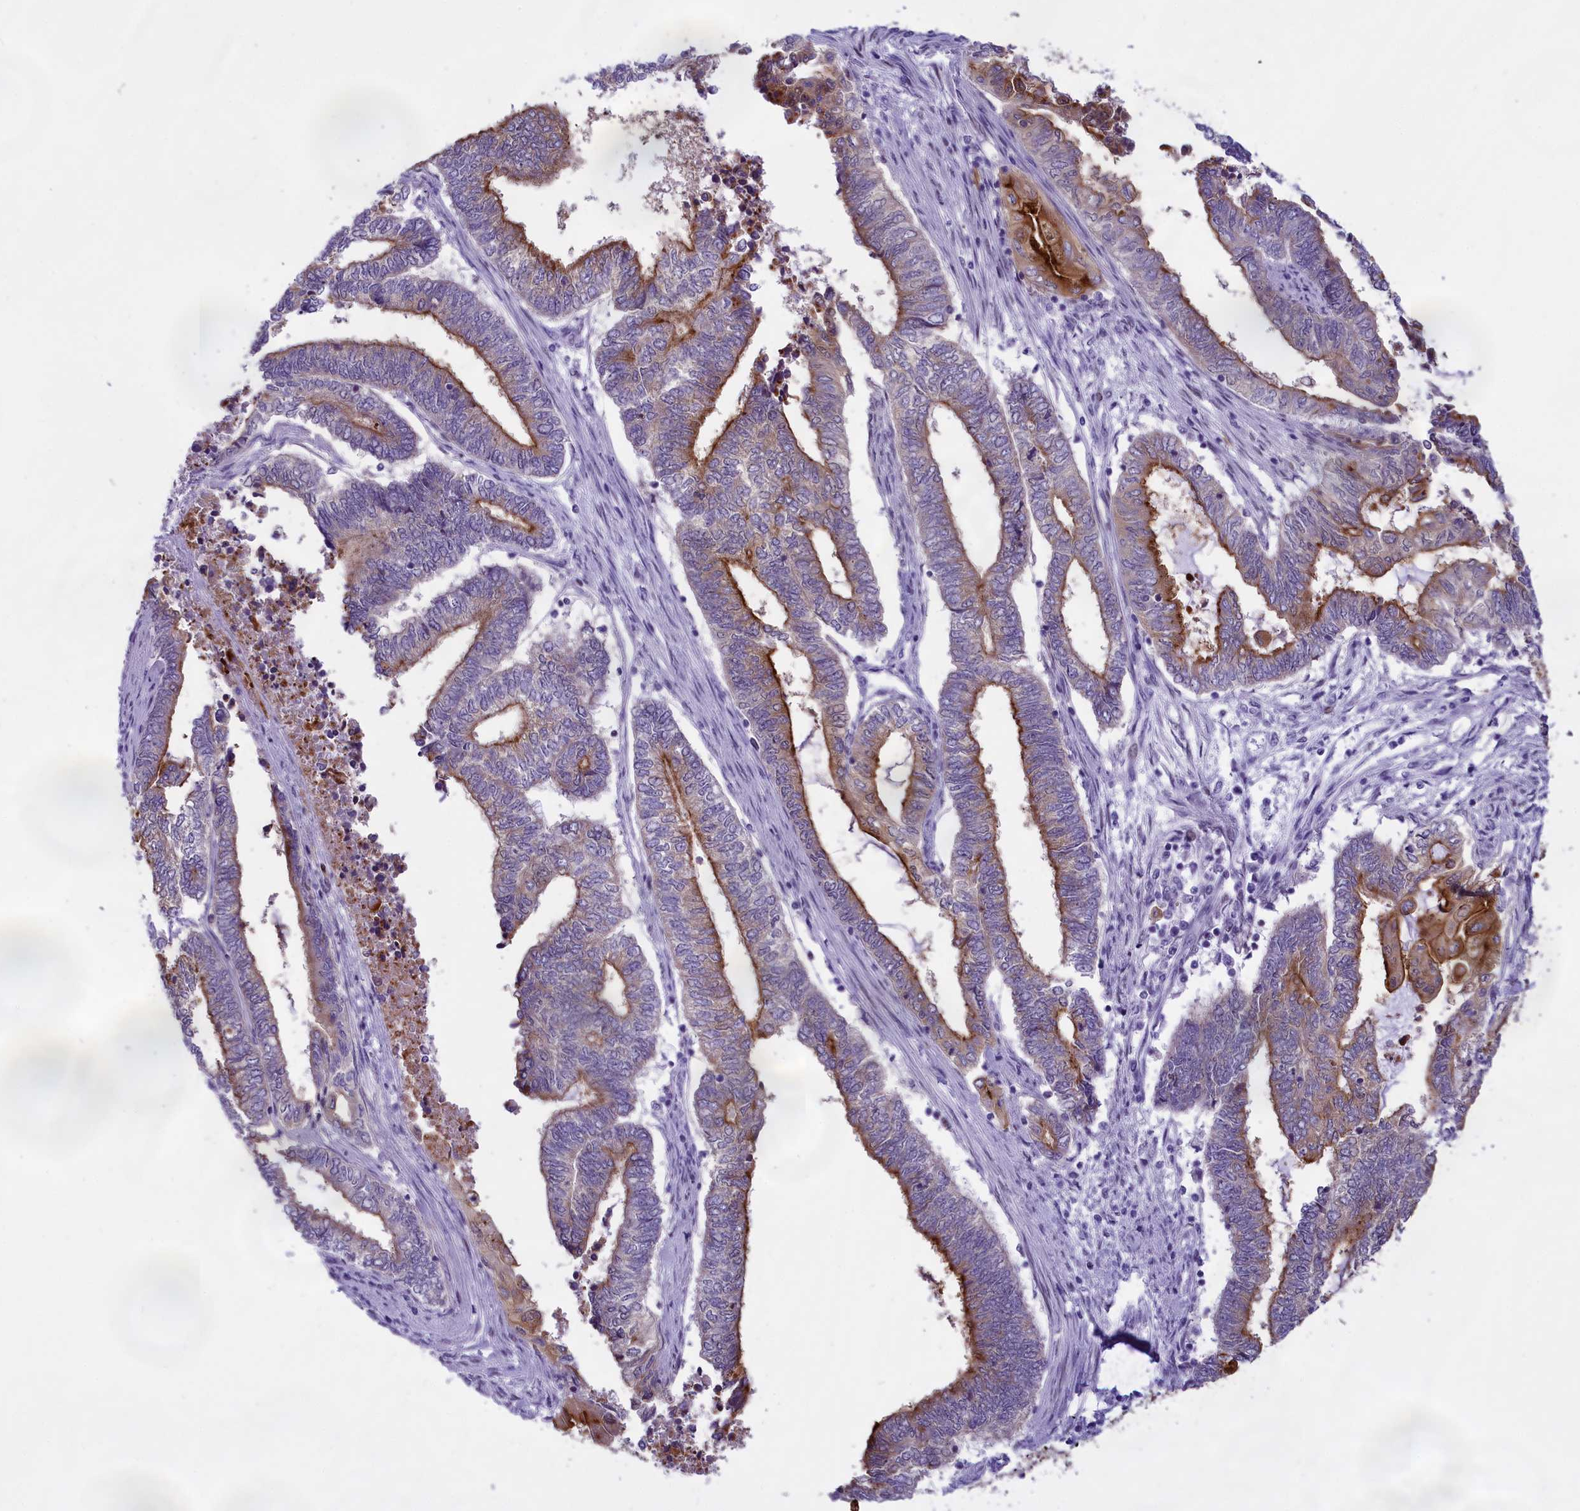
{"staining": {"intensity": "strong", "quantity": "25%-75%", "location": "cytoplasmic/membranous"}, "tissue": "endometrial cancer", "cell_type": "Tumor cells", "image_type": "cancer", "snomed": [{"axis": "morphology", "description": "Adenocarcinoma, NOS"}, {"axis": "topography", "description": "Uterus"}, {"axis": "topography", "description": "Endometrium"}], "caption": "Endometrial cancer stained with a protein marker demonstrates strong staining in tumor cells.", "gene": "SPIRE2", "patient": {"sex": "female", "age": 70}}